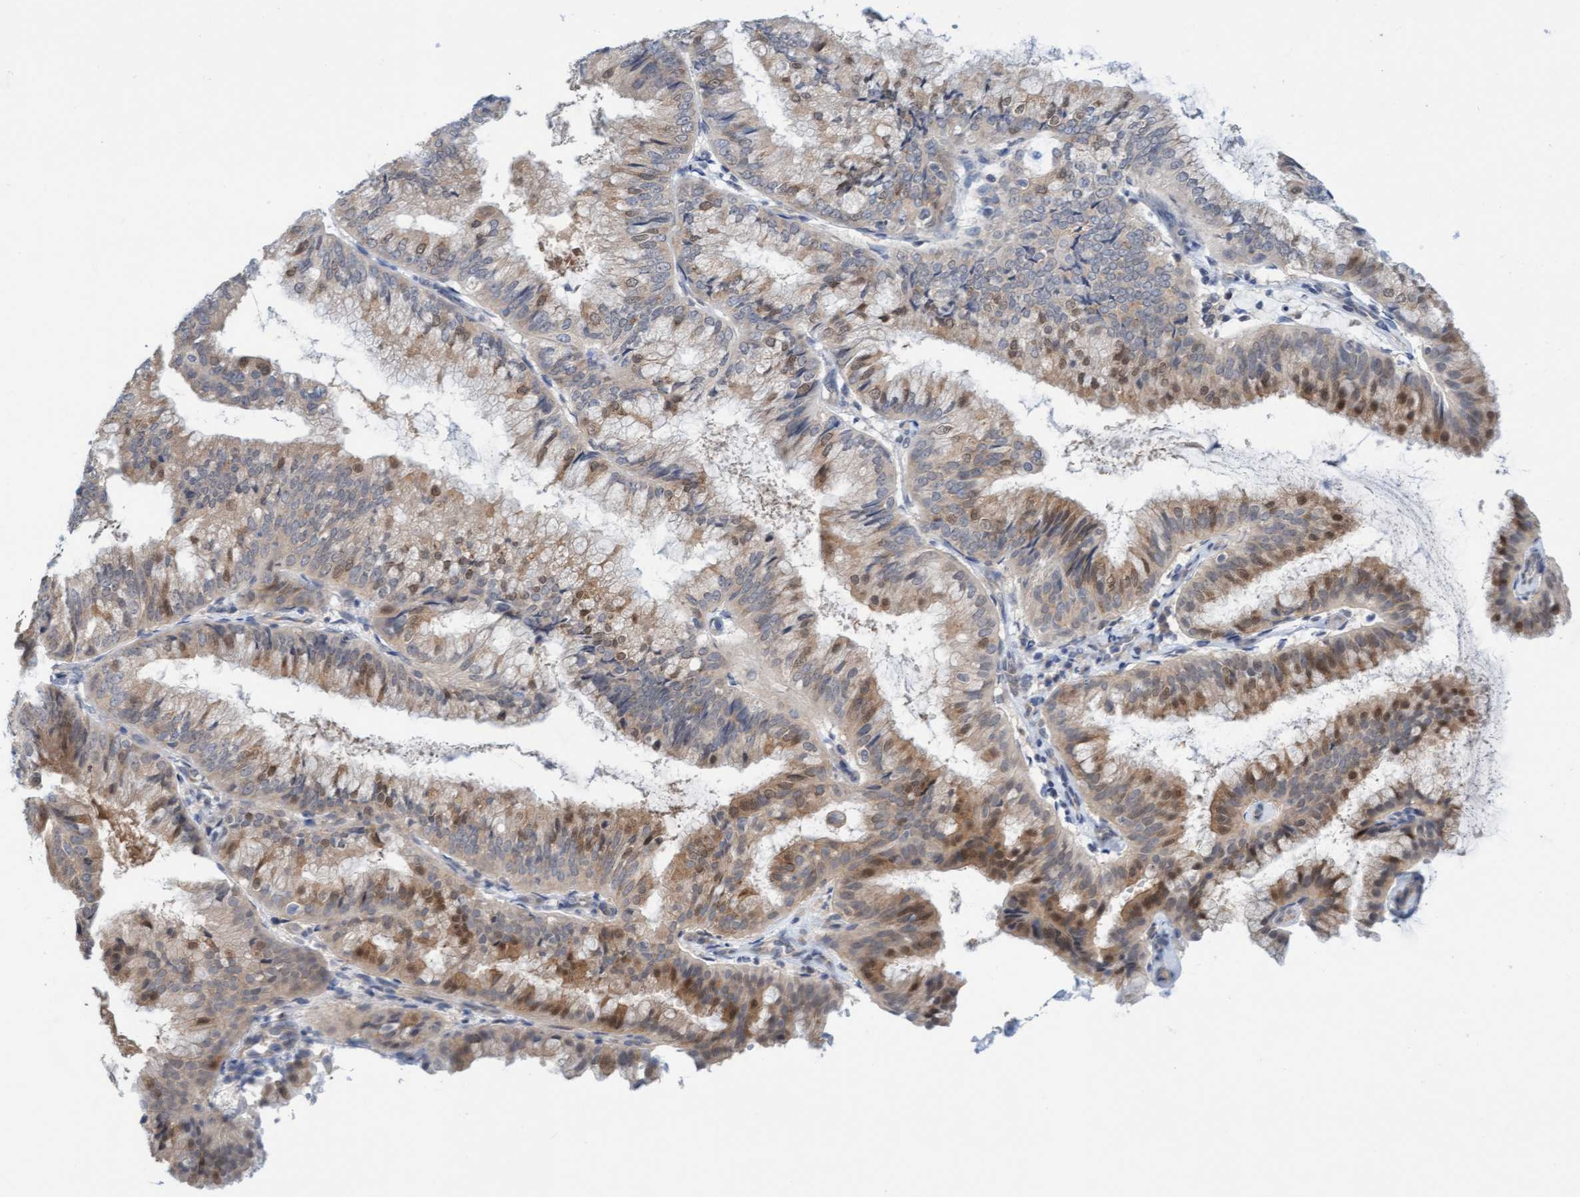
{"staining": {"intensity": "moderate", "quantity": ">75%", "location": "cytoplasmic/membranous"}, "tissue": "endometrial cancer", "cell_type": "Tumor cells", "image_type": "cancer", "snomed": [{"axis": "morphology", "description": "Adenocarcinoma, NOS"}, {"axis": "topography", "description": "Endometrium"}], "caption": "Endometrial cancer (adenocarcinoma) stained for a protein (brown) shows moderate cytoplasmic/membranous positive expression in approximately >75% of tumor cells.", "gene": "AMZ2", "patient": {"sex": "female", "age": 63}}